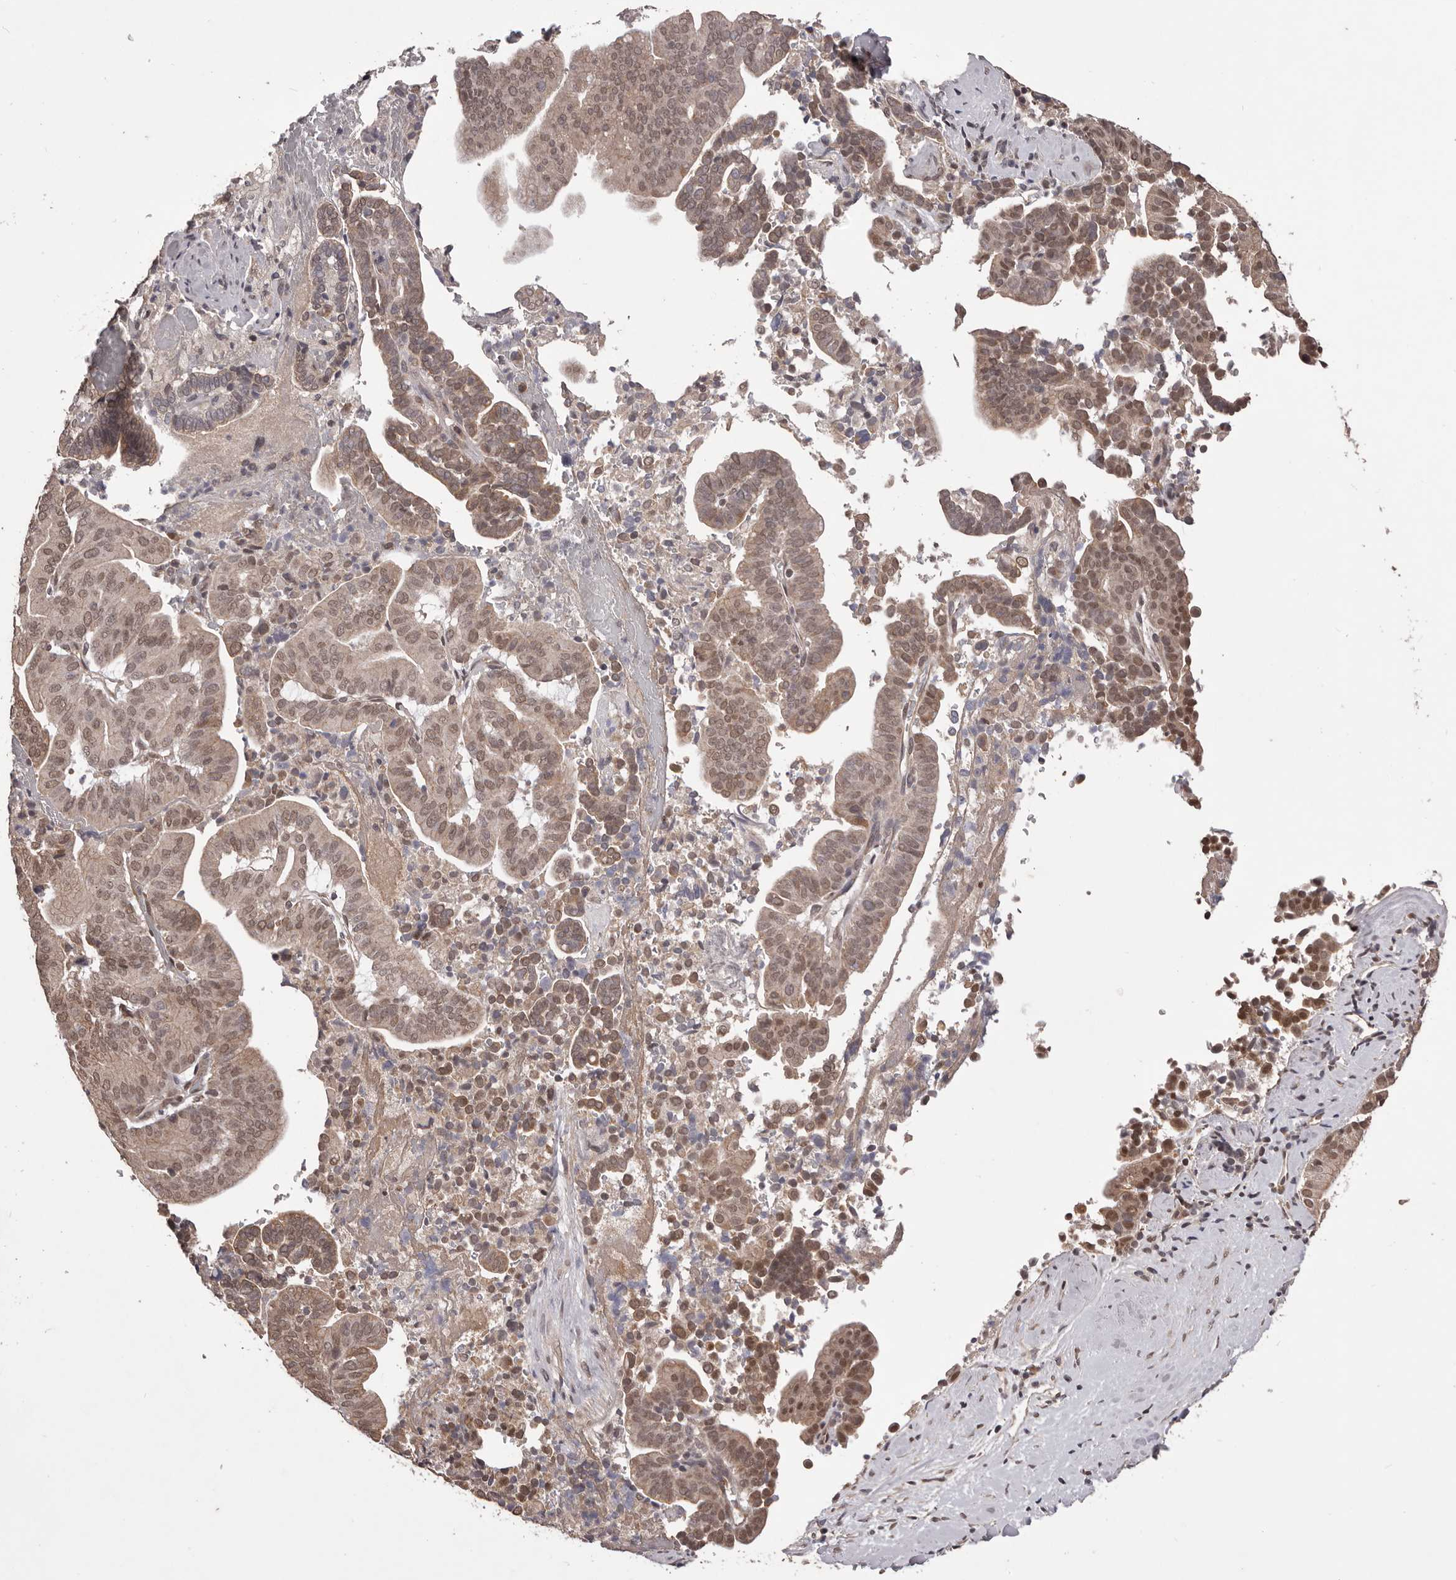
{"staining": {"intensity": "moderate", "quantity": ">75%", "location": "cytoplasmic/membranous,nuclear"}, "tissue": "liver cancer", "cell_type": "Tumor cells", "image_type": "cancer", "snomed": [{"axis": "morphology", "description": "Cholangiocarcinoma"}, {"axis": "topography", "description": "Liver"}], "caption": "Immunohistochemical staining of cholangiocarcinoma (liver) reveals moderate cytoplasmic/membranous and nuclear protein staining in approximately >75% of tumor cells.", "gene": "CELF3", "patient": {"sex": "female", "age": 75}}